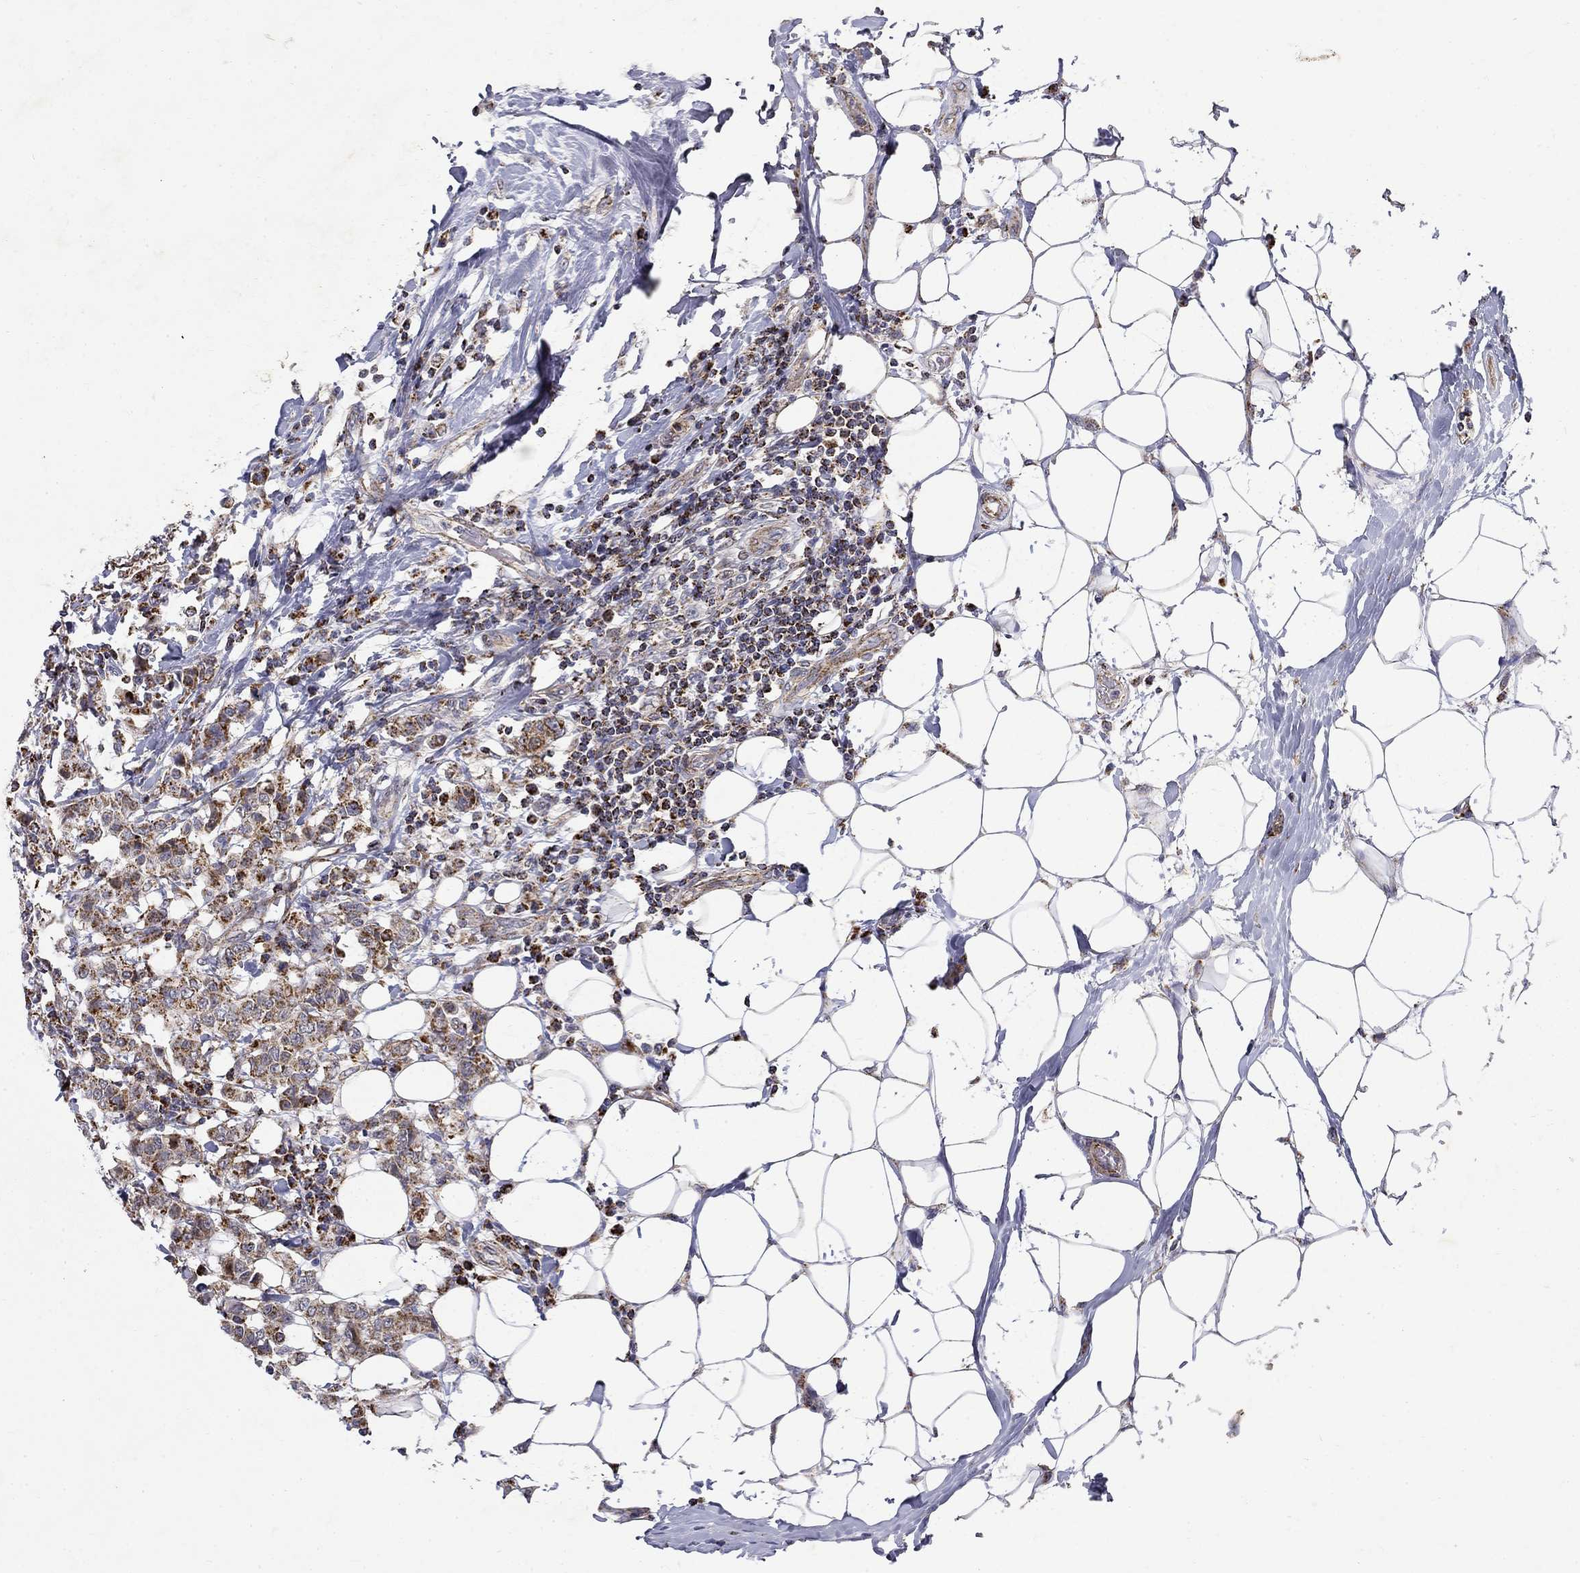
{"staining": {"intensity": "strong", "quantity": "<25%", "location": "cytoplasmic/membranous"}, "tissue": "breast cancer", "cell_type": "Tumor cells", "image_type": "cancer", "snomed": [{"axis": "morphology", "description": "Duct carcinoma"}, {"axis": "topography", "description": "Breast"}], "caption": "About <25% of tumor cells in human breast cancer show strong cytoplasmic/membranous protein positivity as visualized by brown immunohistochemical staining.", "gene": "PCBP3", "patient": {"sex": "female", "age": 27}}